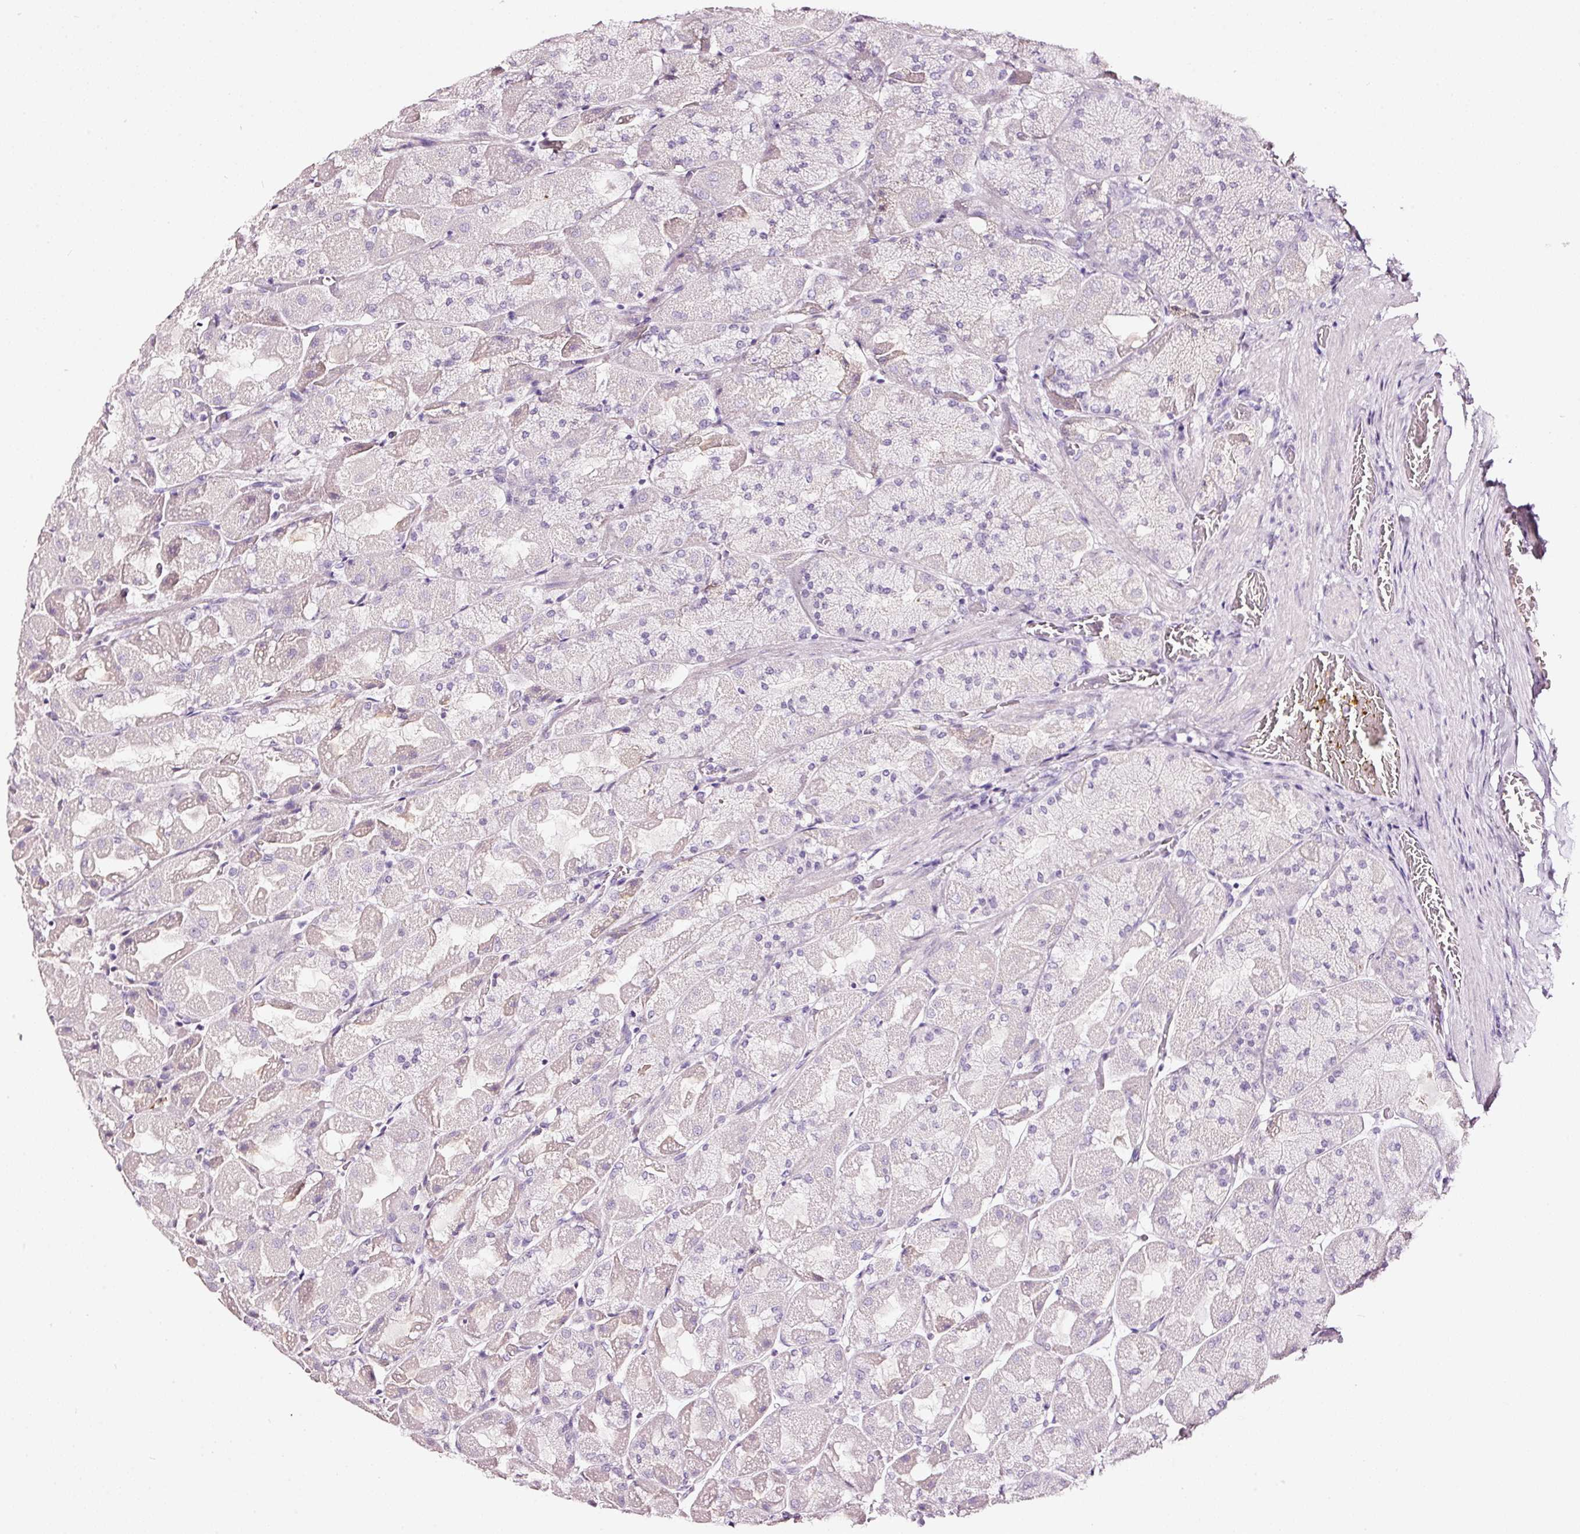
{"staining": {"intensity": "negative", "quantity": "none", "location": "none"}, "tissue": "stomach", "cell_type": "Glandular cells", "image_type": "normal", "snomed": [{"axis": "morphology", "description": "Normal tissue, NOS"}, {"axis": "topography", "description": "Stomach"}], "caption": "Photomicrograph shows no significant protein positivity in glandular cells of unremarkable stomach.", "gene": "LAMP3", "patient": {"sex": "female", "age": 61}}